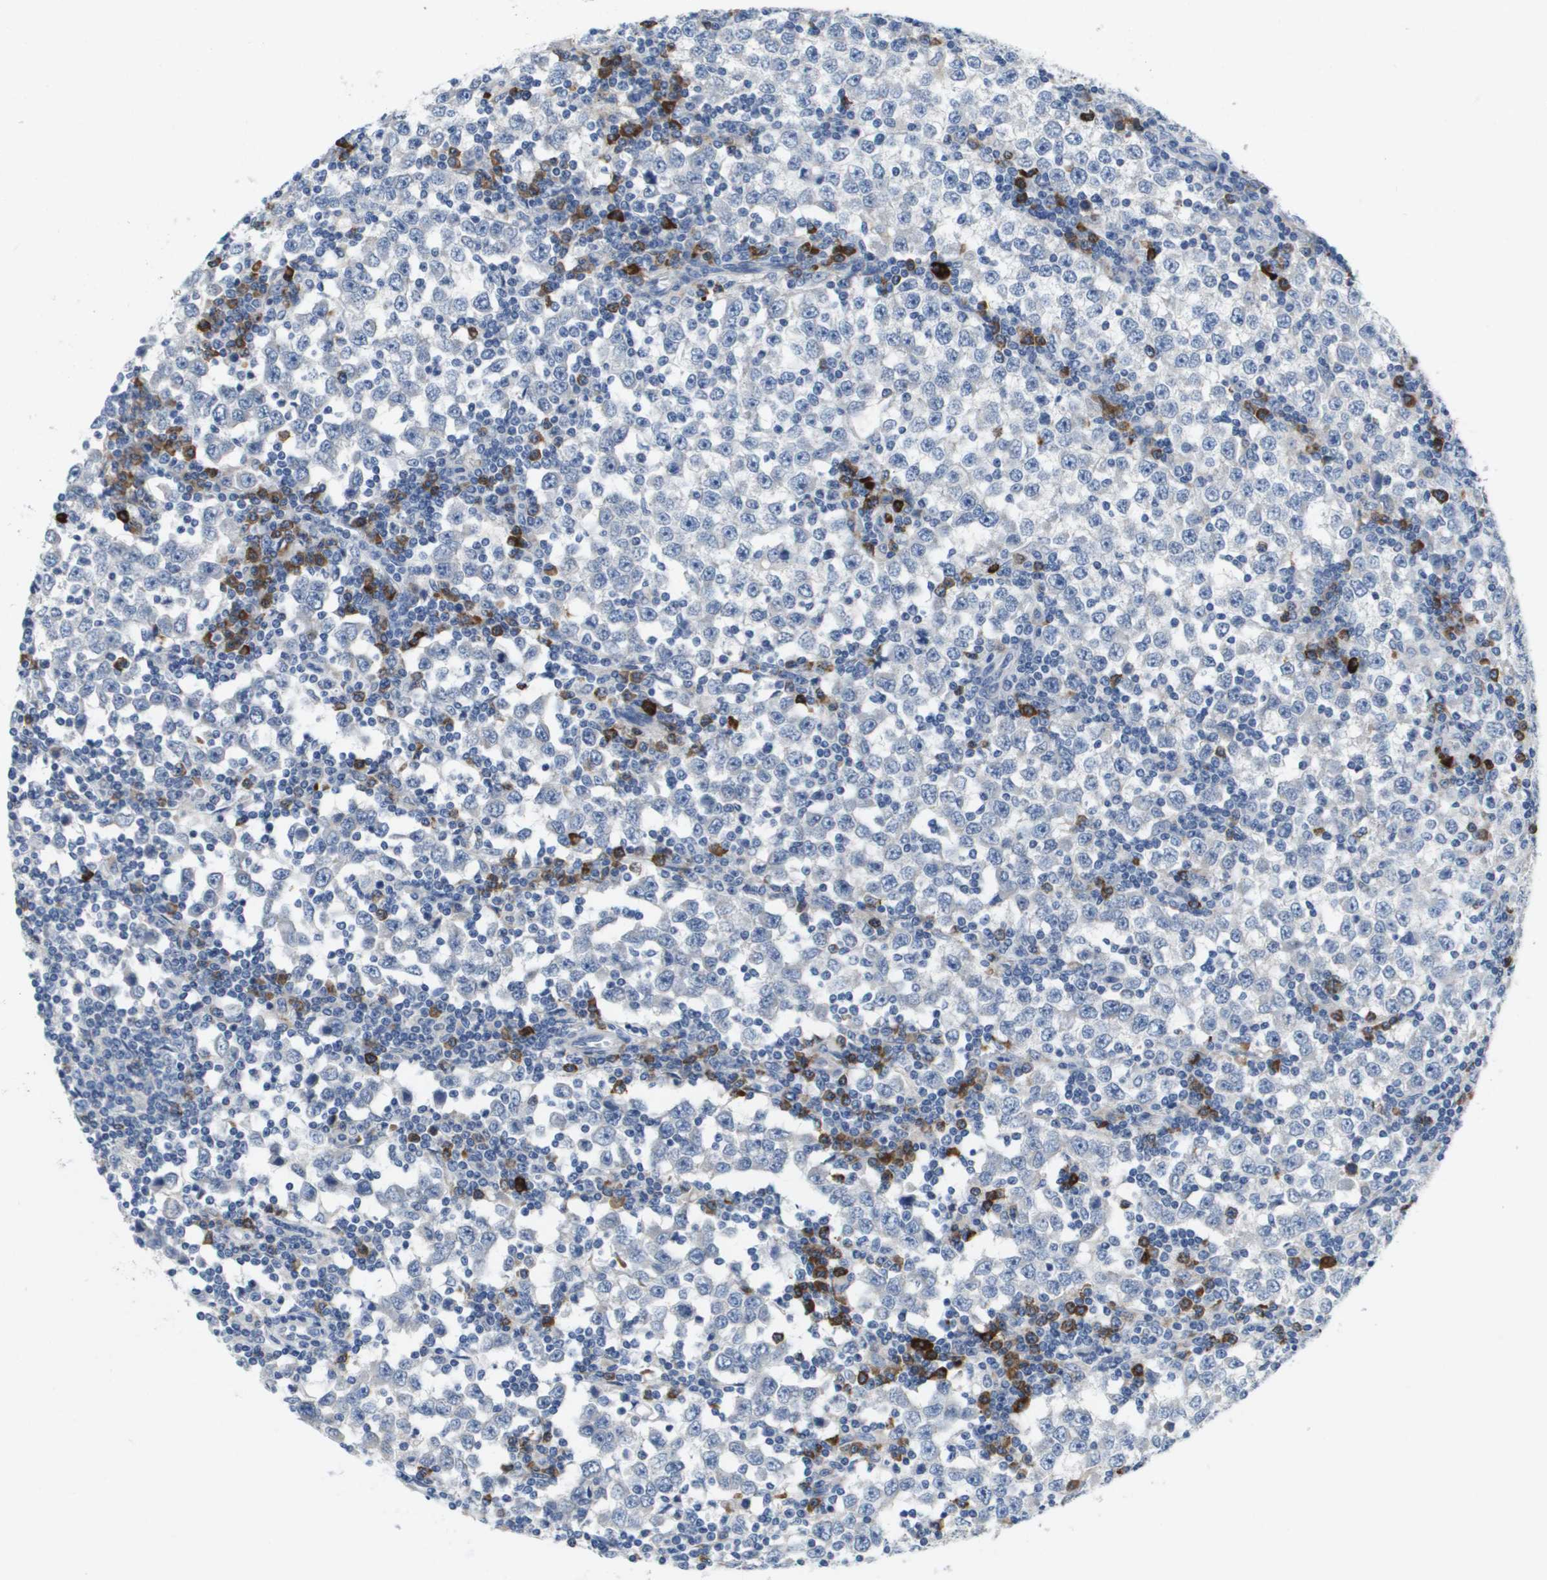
{"staining": {"intensity": "negative", "quantity": "none", "location": "none"}, "tissue": "testis cancer", "cell_type": "Tumor cells", "image_type": "cancer", "snomed": [{"axis": "morphology", "description": "Seminoma, NOS"}, {"axis": "topography", "description": "Testis"}], "caption": "Immunohistochemical staining of human seminoma (testis) demonstrates no significant positivity in tumor cells.", "gene": "CD3G", "patient": {"sex": "male", "age": 65}}